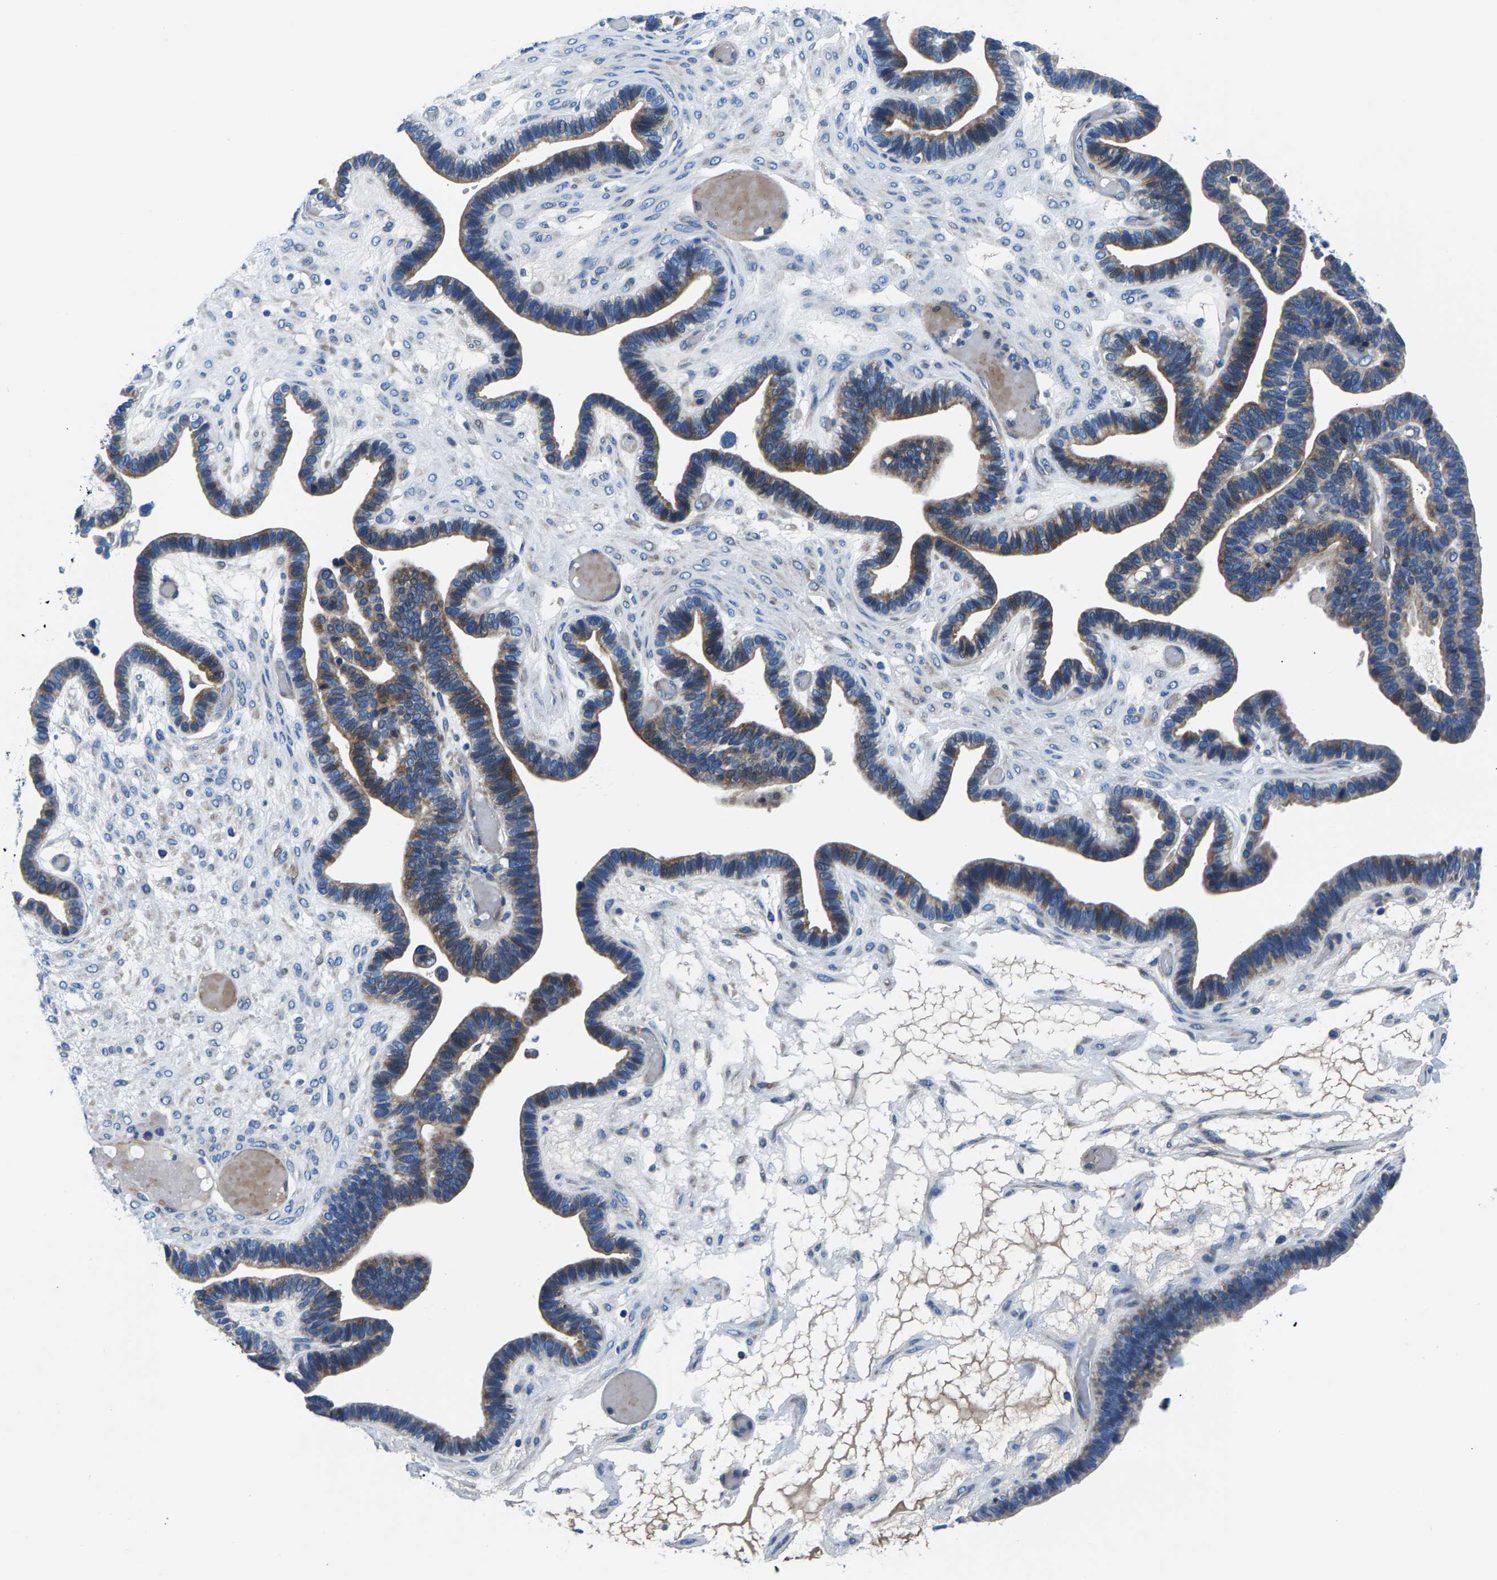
{"staining": {"intensity": "weak", "quantity": ">75%", "location": "cytoplasmic/membranous"}, "tissue": "ovarian cancer", "cell_type": "Tumor cells", "image_type": "cancer", "snomed": [{"axis": "morphology", "description": "Cystadenocarcinoma, serous, NOS"}, {"axis": "topography", "description": "Ovary"}], "caption": "DAB immunohistochemical staining of human serous cystadenocarcinoma (ovarian) reveals weak cytoplasmic/membranous protein expression in about >75% of tumor cells.", "gene": "CDRT4", "patient": {"sex": "female", "age": 56}}